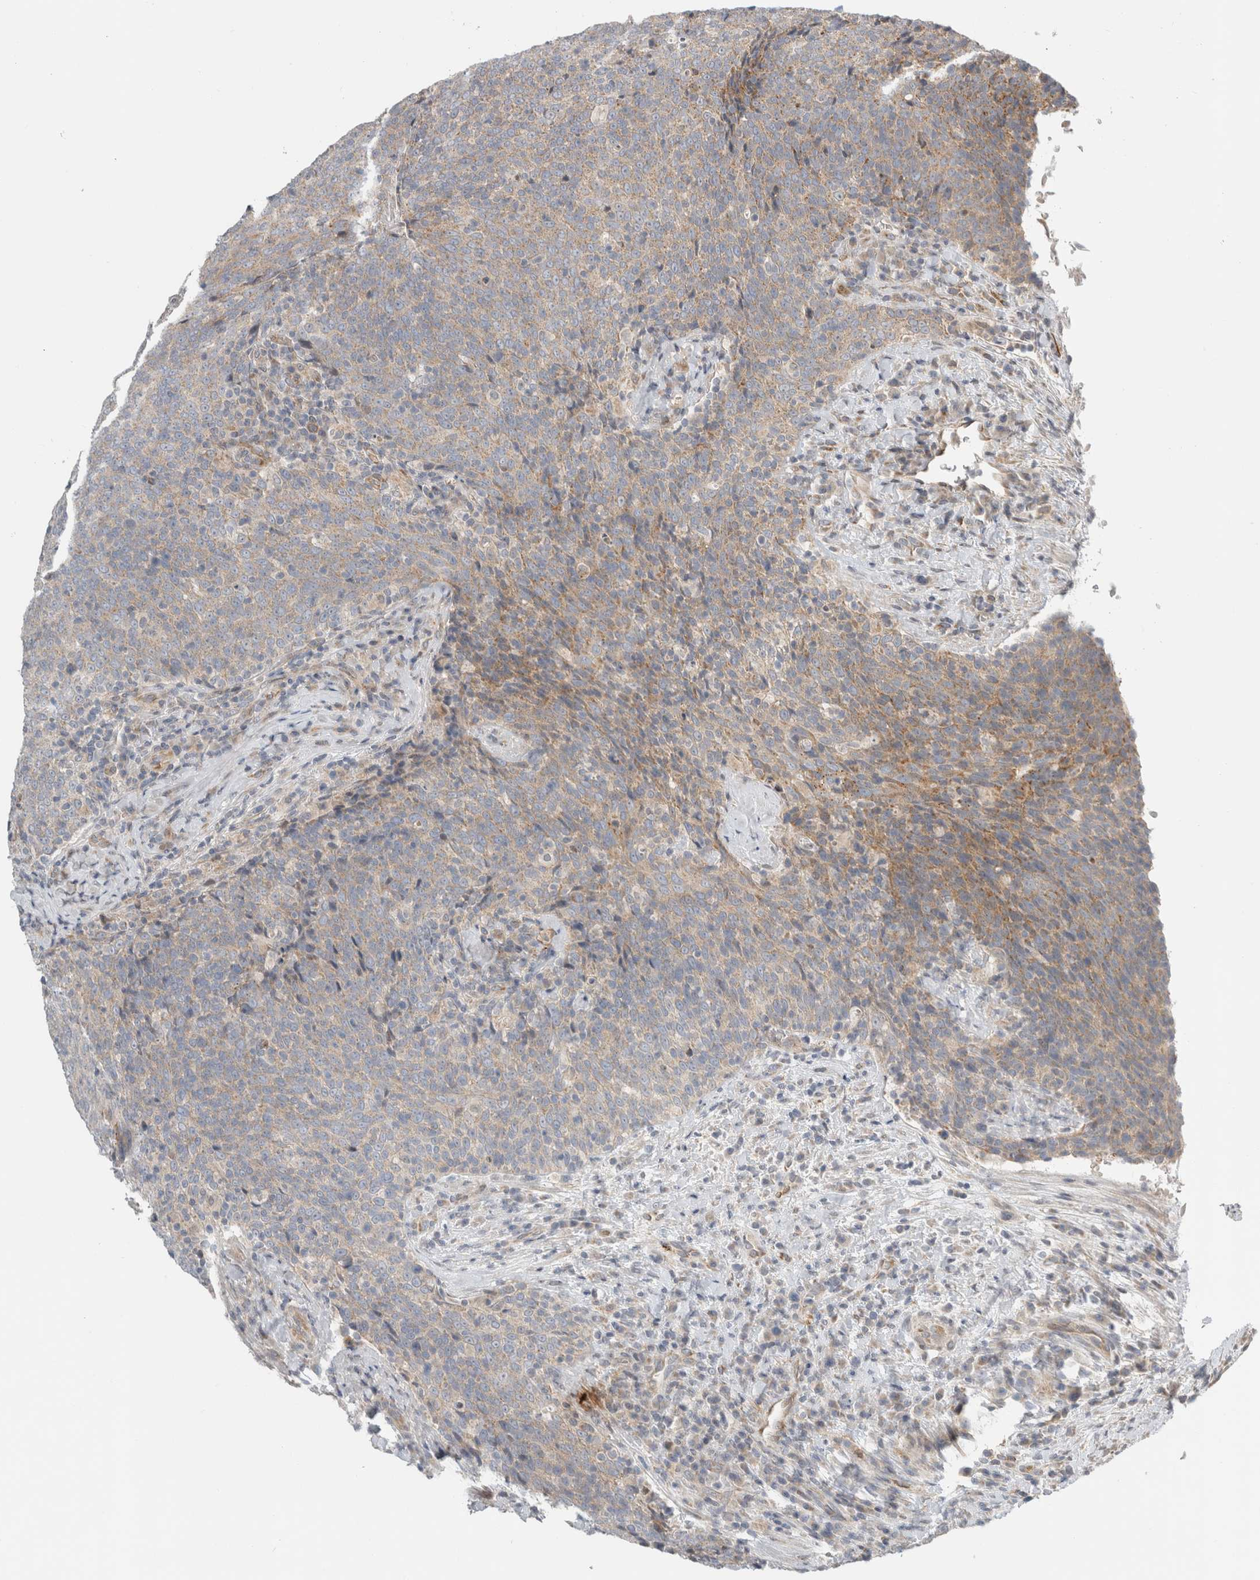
{"staining": {"intensity": "weak", "quantity": "25%-75%", "location": "cytoplasmic/membranous"}, "tissue": "head and neck cancer", "cell_type": "Tumor cells", "image_type": "cancer", "snomed": [{"axis": "morphology", "description": "Squamous cell carcinoma, NOS"}, {"axis": "morphology", "description": "Squamous cell carcinoma, metastatic, NOS"}, {"axis": "topography", "description": "Lymph node"}, {"axis": "topography", "description": "Head-Neck"}], "caption": "DAB (3,3'-diaminobenzidine) immunohistochemical staining of head and neck metastatic squamous cell carcinoma reveals weak cytoplasmic/membranous protein staining in about 25%-75% of tumor cells.", "gene": "KPNA5", "patient": {"sex": "male", "age": 62}}